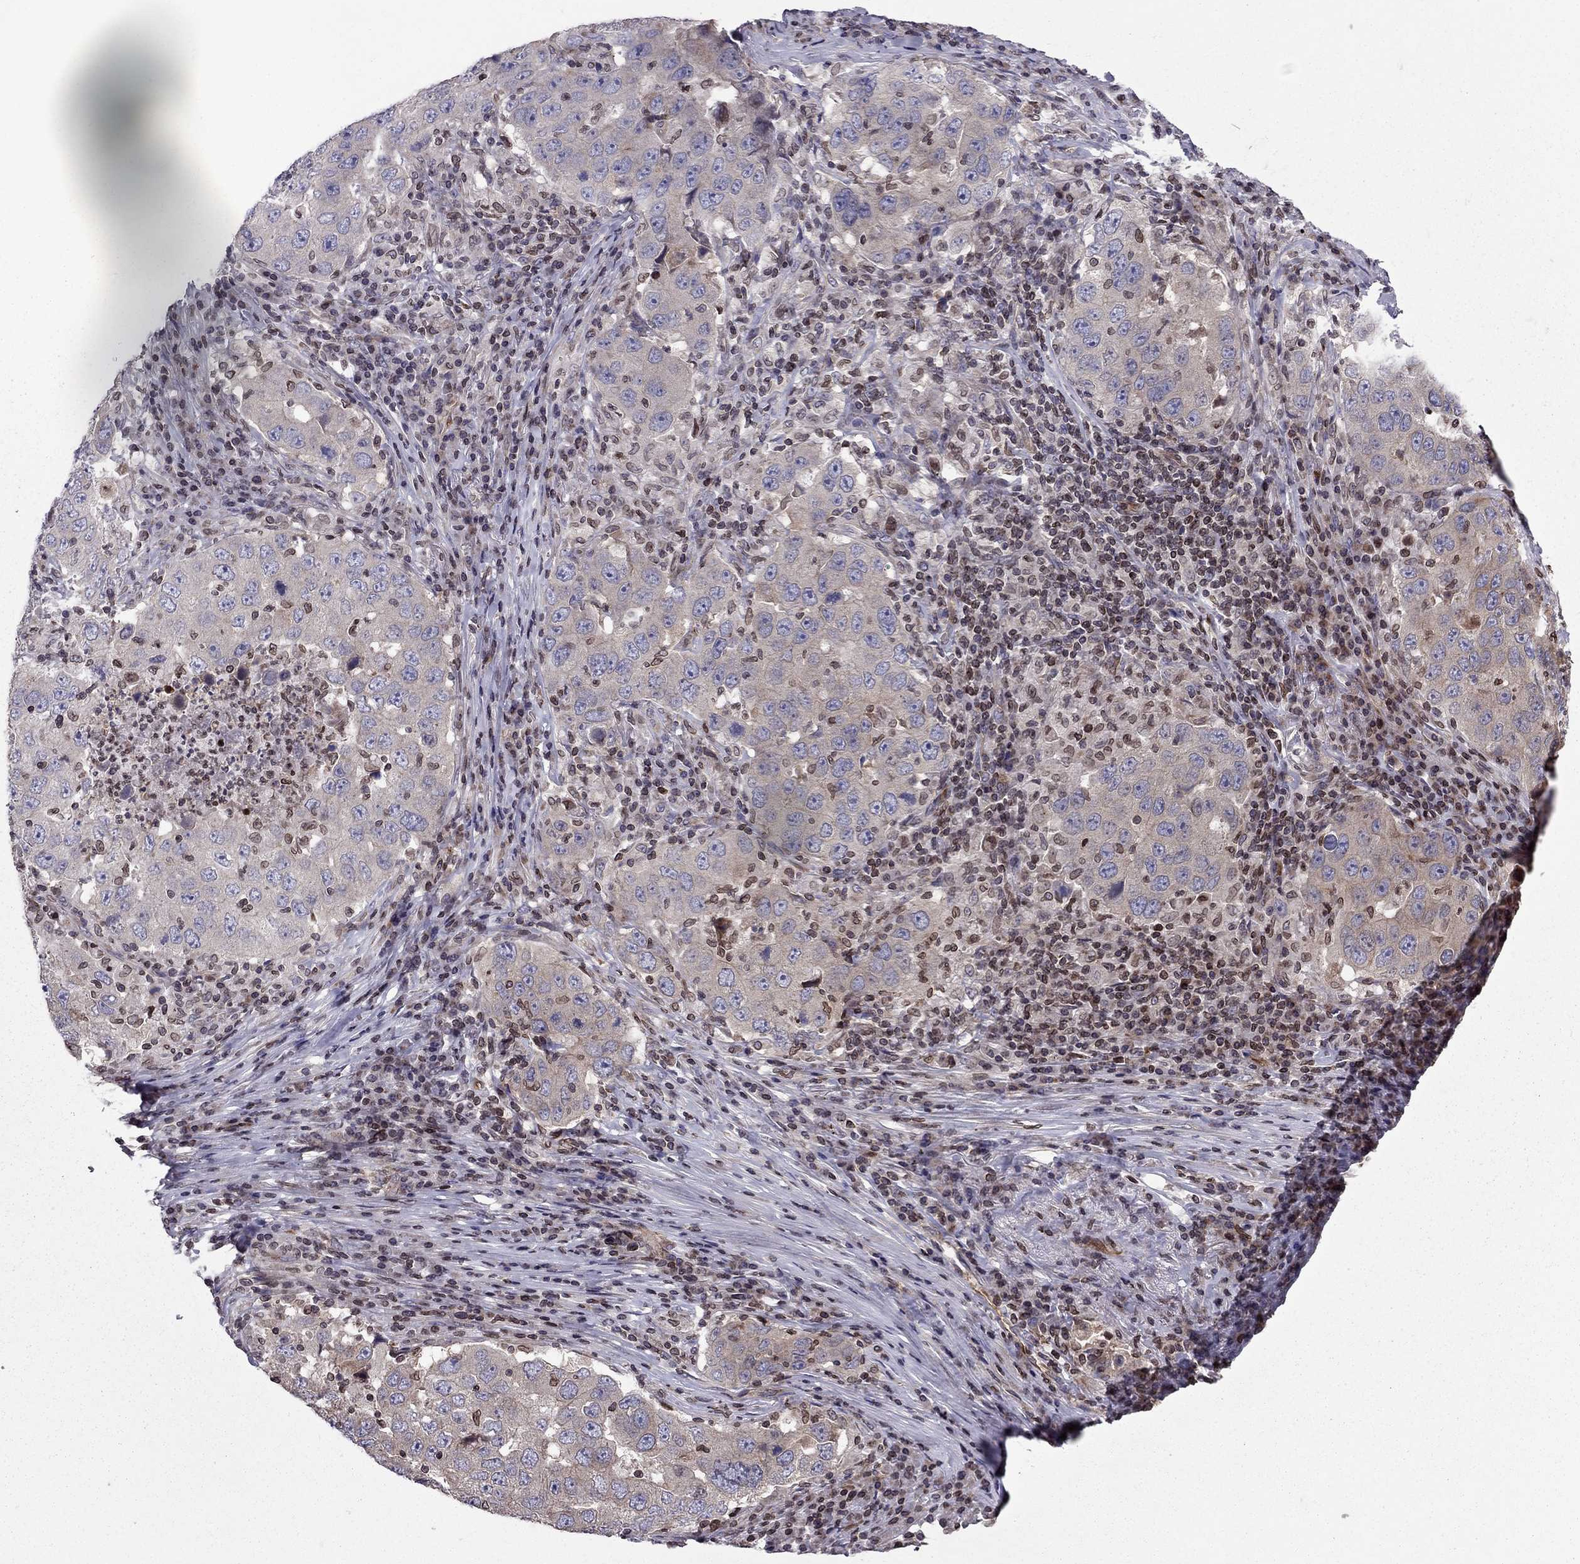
{"staining": {"intensity": "negative", "quantity": "none", "location": "none"}, "tissue": "lung cancer", "cell_type": "Tumor cells", "image_type": "cancer", "snomed": [{"axis": "morphology", "description": "Adenocarcinoma, NOS"}, {"axis": "topography", "description": "Lung"}], "caption": "This histopathology image is of lung cancer stained with immunohistochemistry to label a protein in brown with the nuclei are counter-stained blue. There is no positivity in tumor cells.", "gene": "CDC42BPA", "patient": {"sex": "male", "age": 73}}